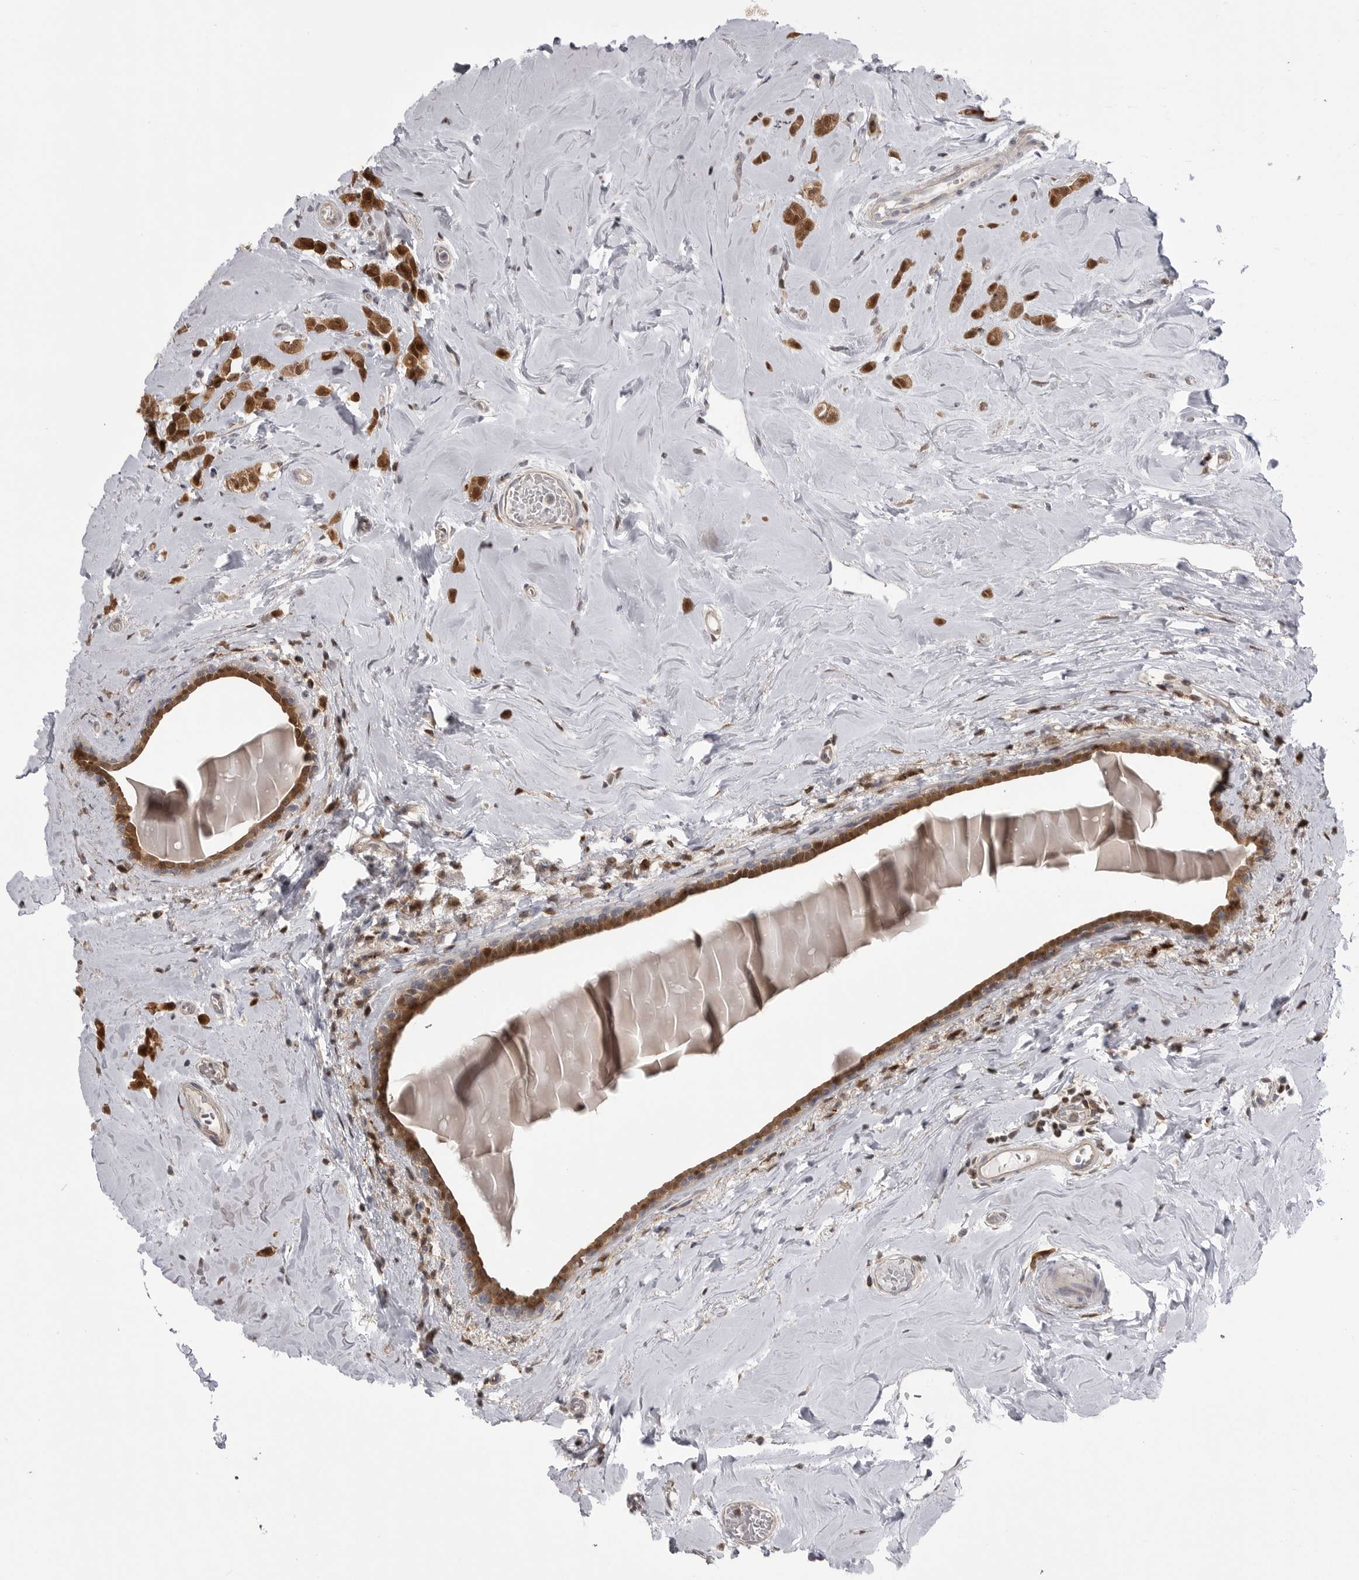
{"staining": {"intensity": "moderate", "quantity": ">75%", "location": "cytoplasmic/membranous,nuclear"}, "tissue": "breast cancer", "cell_type": "Tumor cells", "image_type": "cancer", "snomed": [{"axis": "morphology", "description": "Lobular carcinoma"}, {"axis": "topography", "description": "Breast"}], "caption": "A high-resolution micrograph shows IHC staining of breast cancer, which exhibits moderate cytoplasmic/membranous and nuclear expression in approximately >75% of tumor cells.", "gene": "MAPK13", "patient": {"sex": "female", "age": 47}}